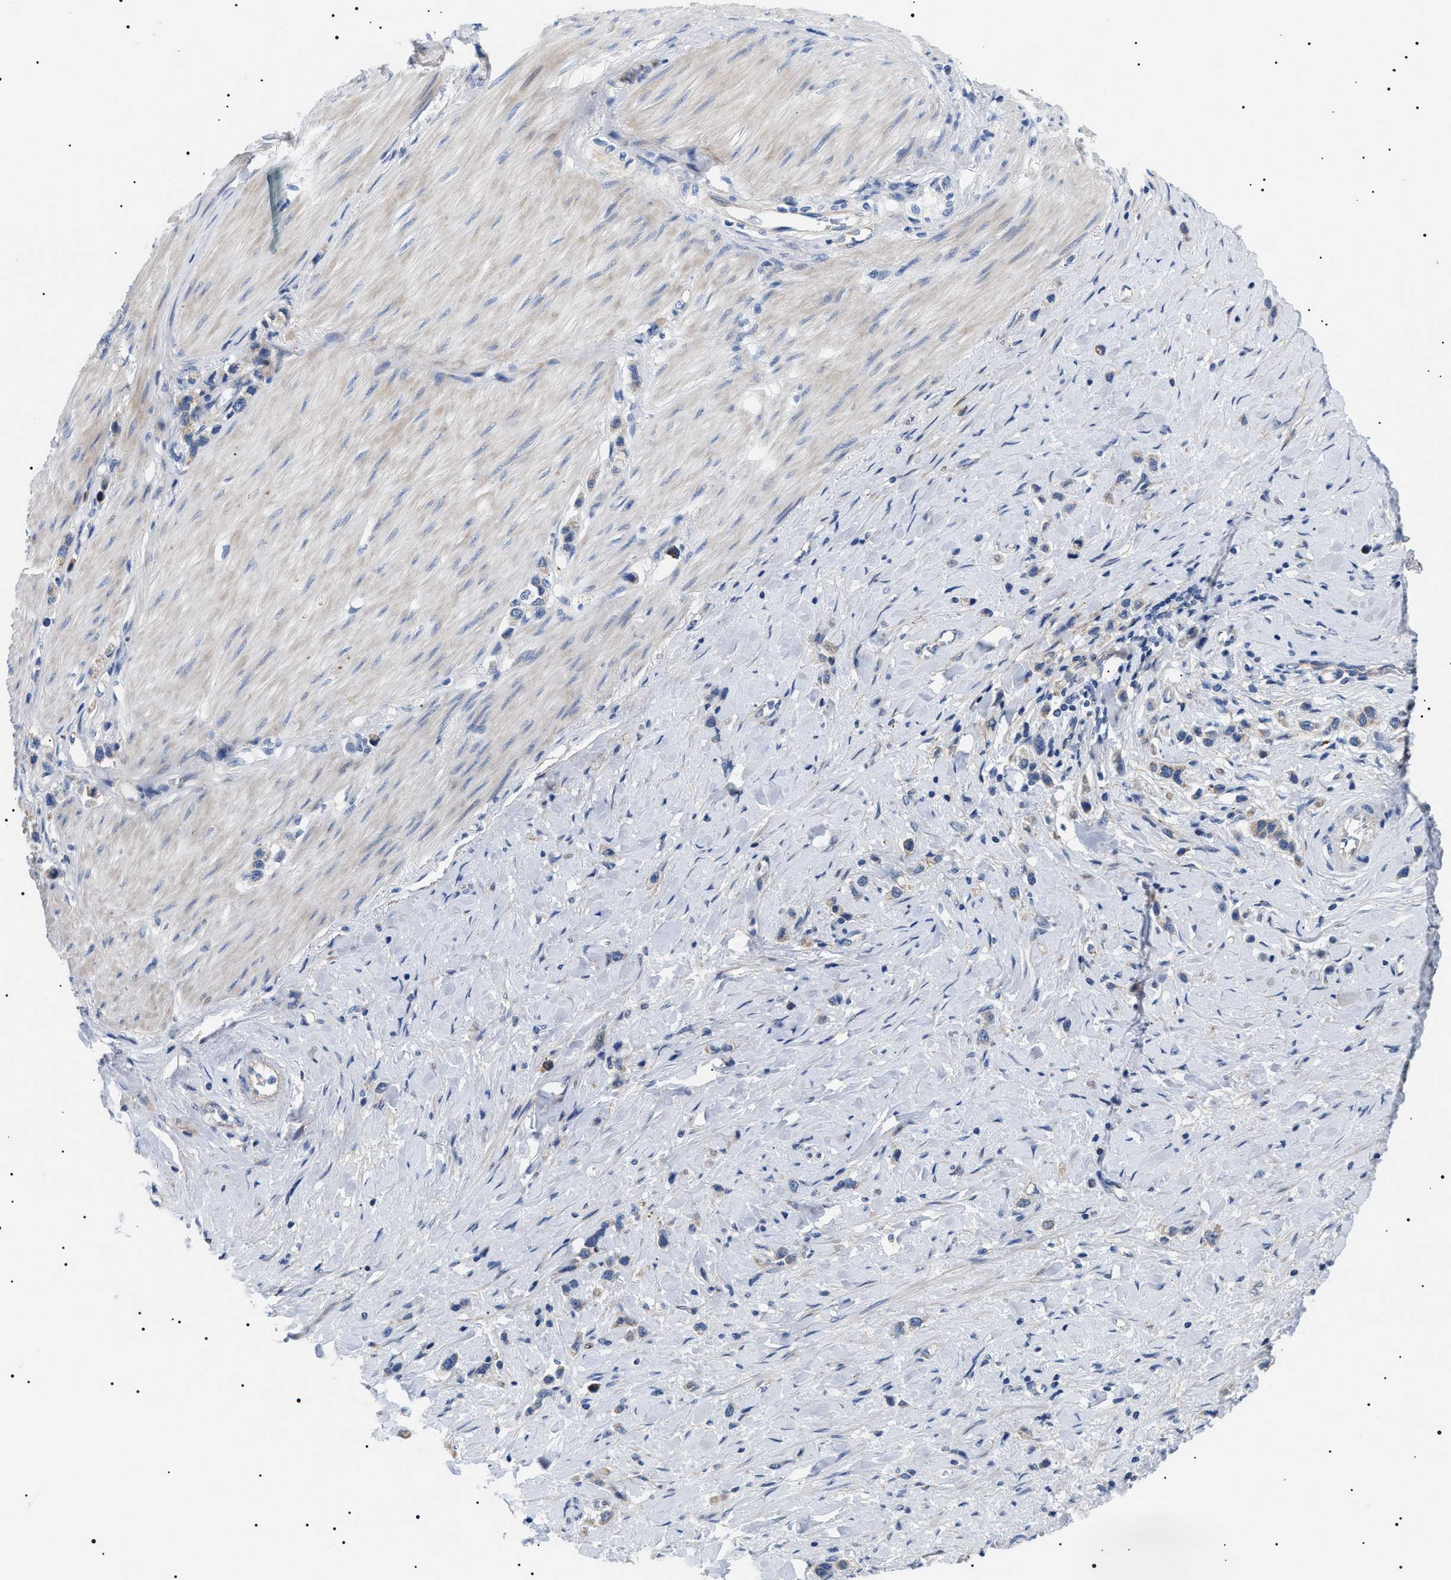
{"staining": {"intensity": "negative", "quantity": "none", "location": "none"}, "tissue": "stomach cancer", "cell_type": "Tumor cells", "image_type": "cancer", "snomed": [{"axis": "morphology", "description": "Adenocarcinoma, NOS"}, {"axis": "topography", "description": "Stomach"}], "caption": "Adenocarcinoma (stomach) was stained to show a protein in brown. There is no significant staining in tumor cells.", "gene": "TMEM222", "patient": {"sex": "female", "age": 65}}